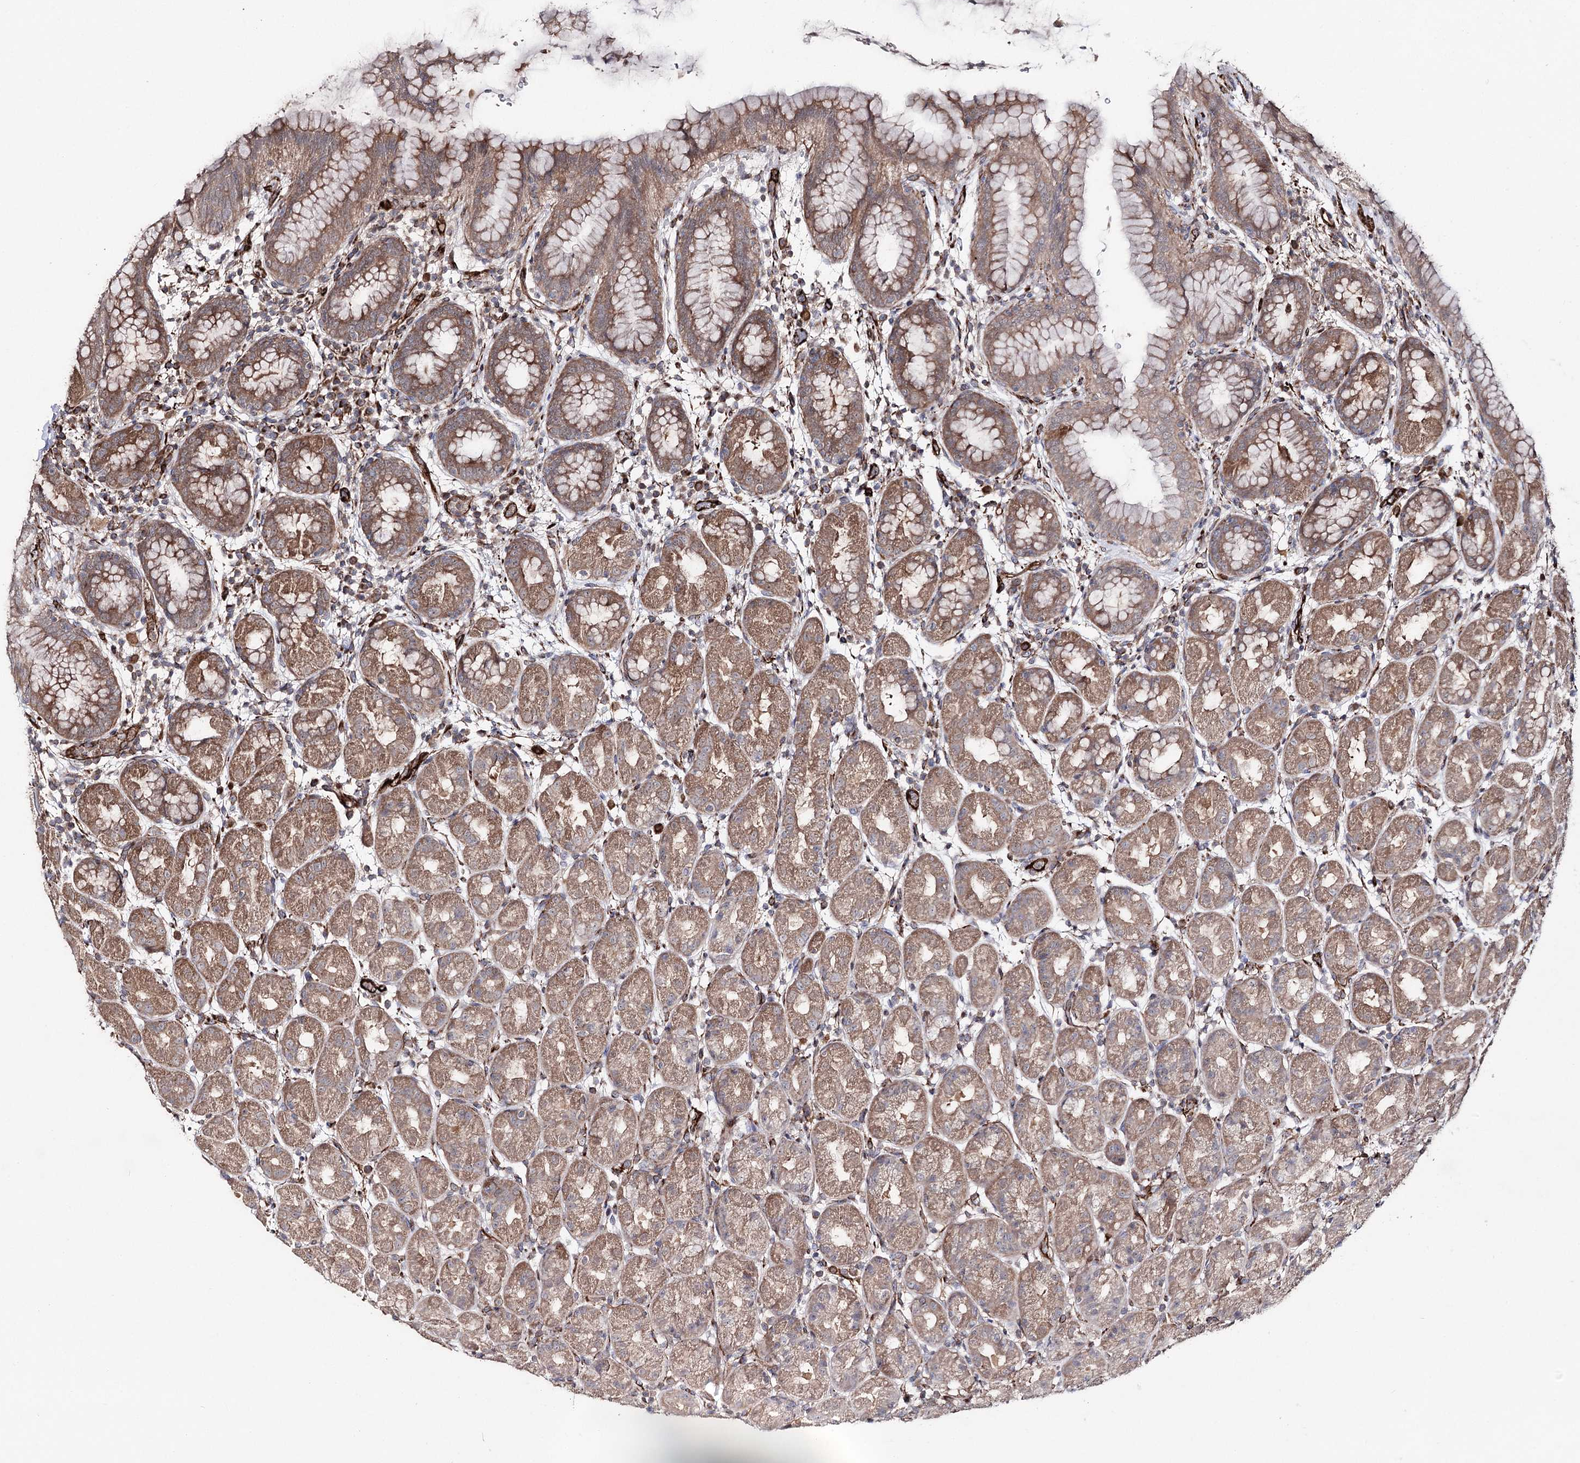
{"staining": {"intensity": "moderate", "quantity": ">75%", "location": "cytoplasmic/membranous,nuclear"}, "tissue": "stomach", "cell_type": "Glandular cells", "image_type": "normal", "snomed": [{"axis": "morphology", "description": "Normal tissue, NOS"}, {"axis": "topography", "description": "Stomach"}], "caption": "Brown immunohistochemical staining in normal human stomach shows moderate cytoplasmic/membranous,nuclear staining in about >75% of glandular cells.", "gene": "MIB1", "patient": {"sex": "female", "age": 79}}